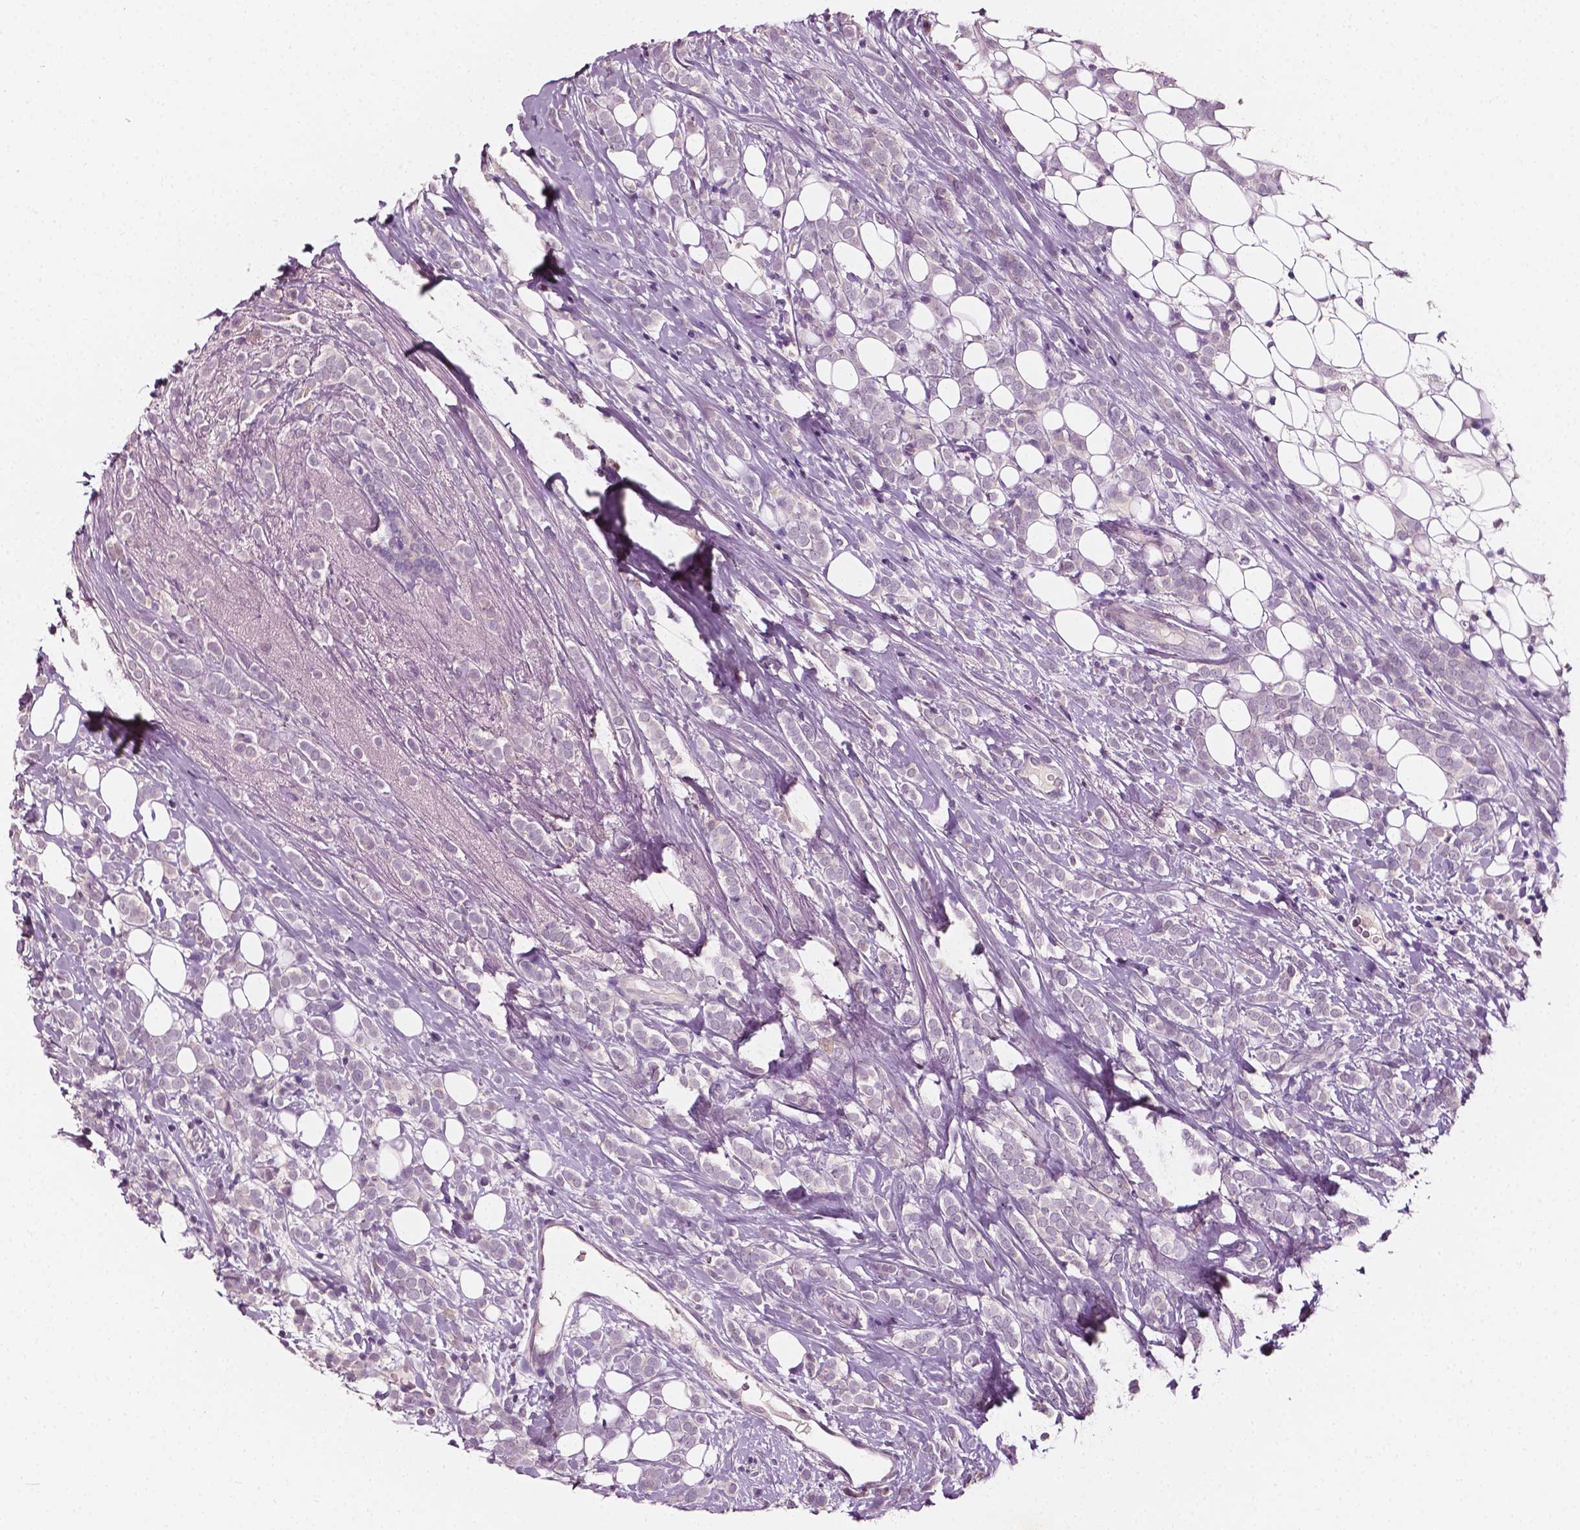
{"staining": {"intensity": "negative", "quantity": "none", "location": "none"}, "tissue": "breast cancer", "cell_type": "Tumor cells", "image_type": "cancer", "snomed": [{"axis": "morphology", "description": "Lobular carcinoma"}, {"axis": "topography", "description": "Breast"}], "caption": "There is no significant staining in tumor cells of breast cancer (lobular carcinoma).", "gene": "PLA2R1", "patient": {"sex": "female", "age": 49}}